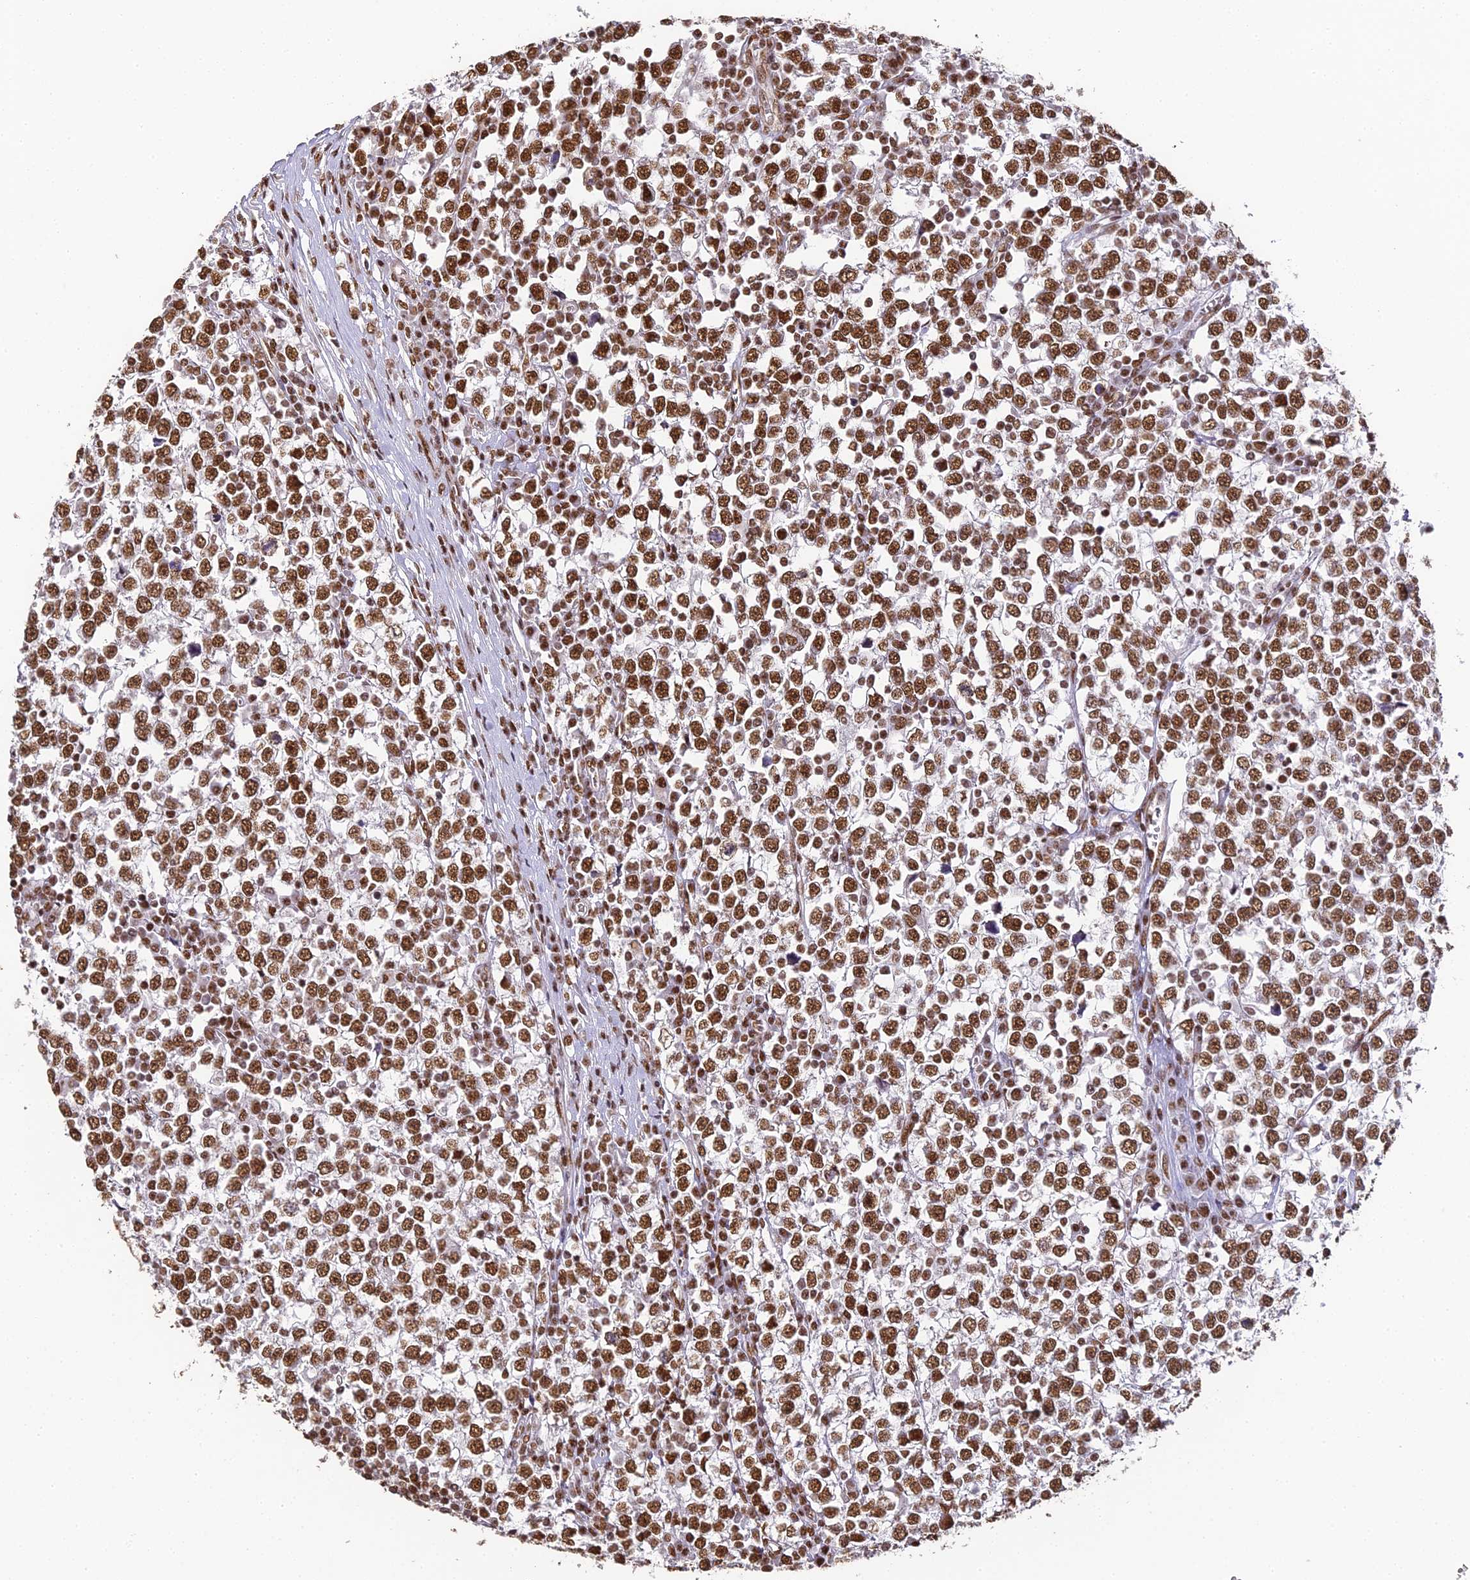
{"staining": {"intensity": "moderate", "quantity": ">75%", "location": "nuclear"}, "tissue": "testis cancer", "cell_type": "Tumor cells", "image_type": "cancer", "snomed": [{"axis": "morphology", "description": "Seminoma, NOS"}, {"axis": "topography", "description": "Testis"}], "caption": "Tumor cells display medium levels of moderate nuclear staining in approximately >75% of cells in testis cancer.", "gene": "HNRNPA1", "patient": {"sex": "male", "age": 65}}